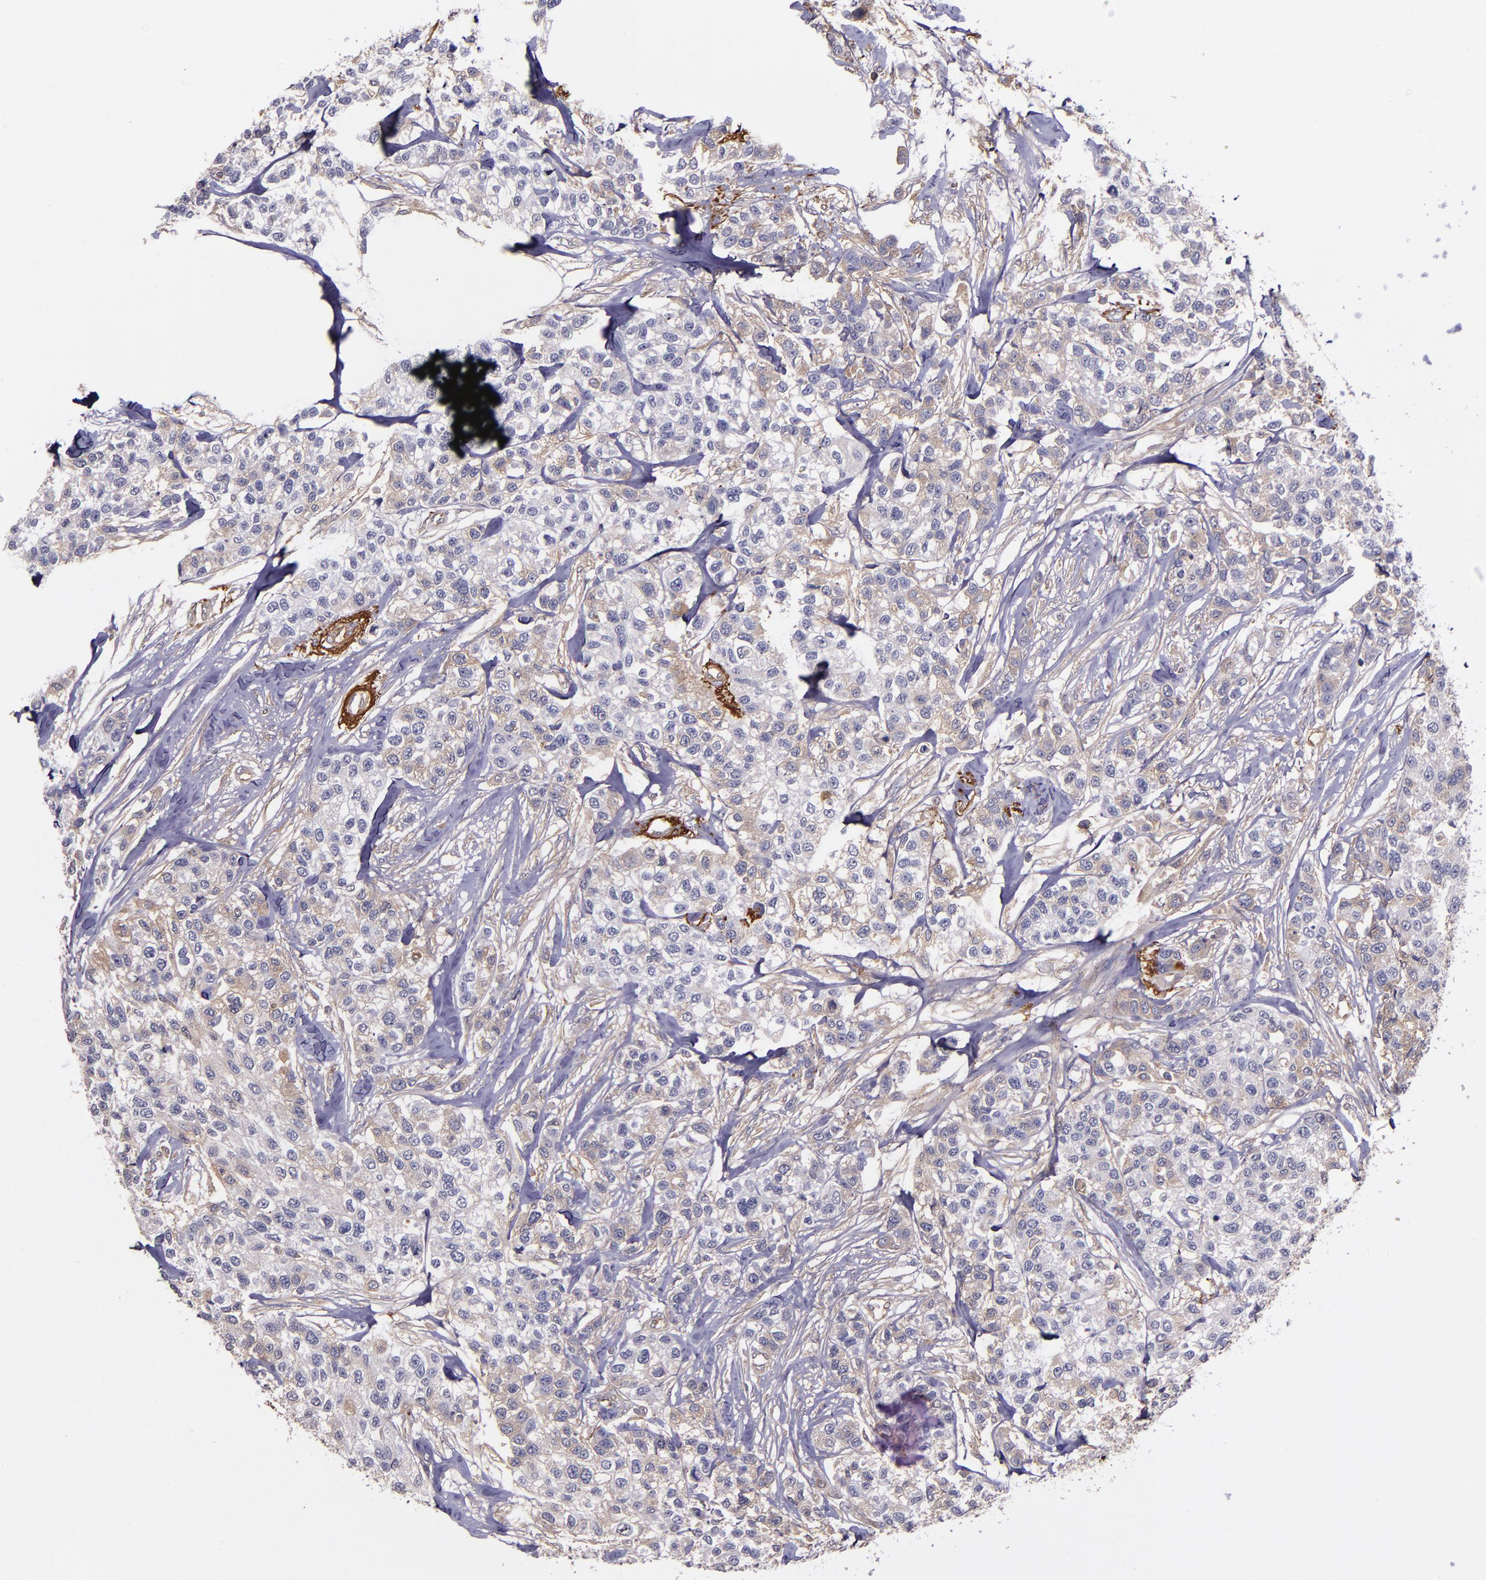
{"staining": {"intensity": "weak", "quantity": "25%-75%", "location": "cytoplasmic/membranous"}, "tissue": "breast cancer", "cell_type": "Tumor cells", "image_type": "cancer", "snomed": [{"axis": "morphology", "description": "Duct carcinoma"}, {"axis": "topography", "description": "Breast"}], "caption": "Approximately 25%-75% of tumor cells in intraductal carcinoma (breast) reveal weak cytoplasmic/membranous protein expression as visualized by brown immunohistochemical staining.", "gene": "A2M", "patient": {"sex": "female", "age": 51}}